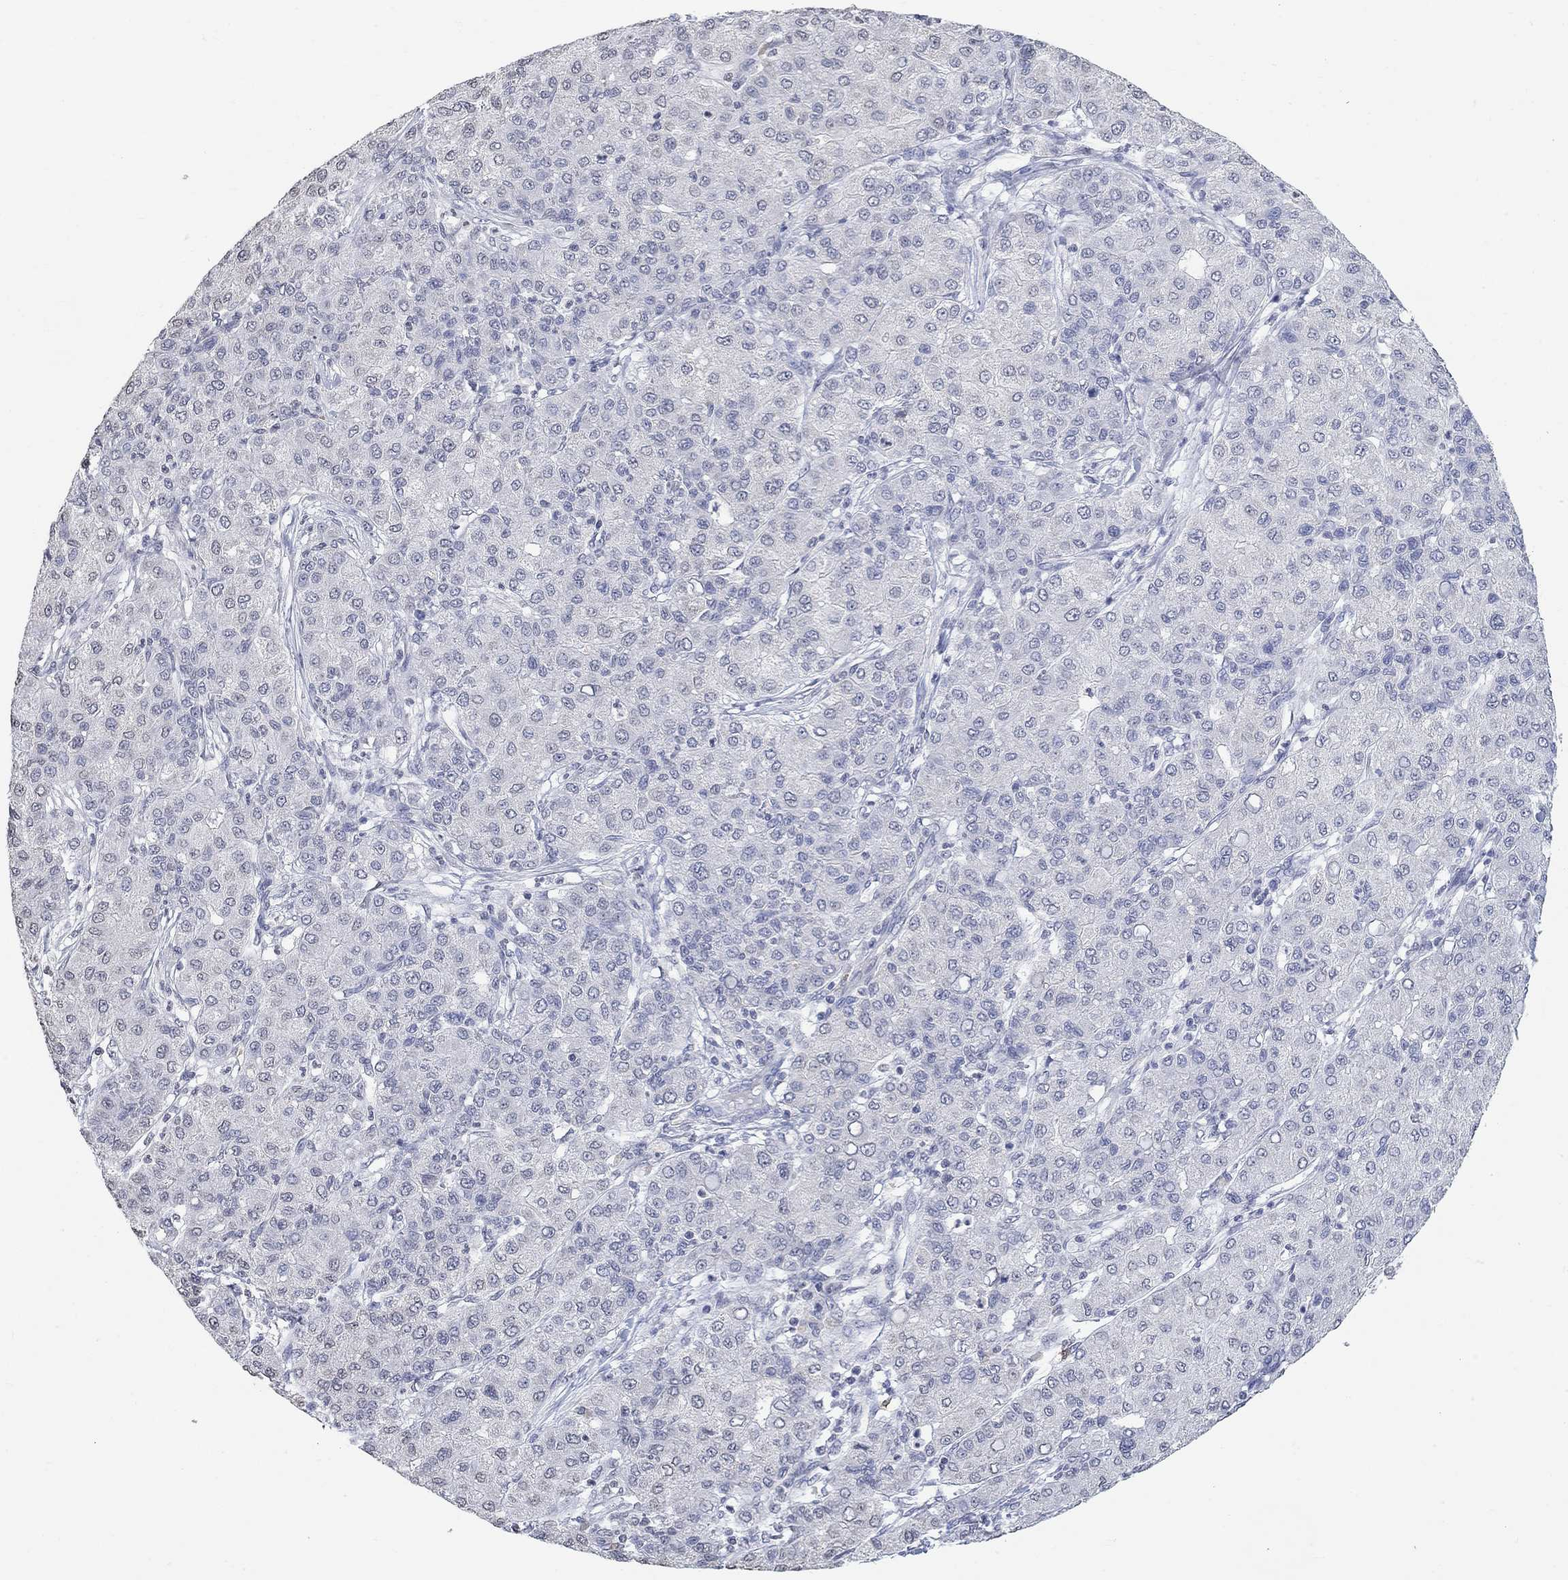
{"staining": {"intensity": "negative", "quantity": "none", "location": "none"}, "tissue": "liver cancer", "cell_type": "Tumor cells", "image_type": "cancer", "snomed": [{"axis": "morphology", "description": "Carcinoma, Hepatocellular, NOS"}, {"axis": "topography", "description": "Liver"}], "caption": "IHC histopathology image of neoplastic tissue: human liver cancer (hepatocellular carcinoma) stained with DAB reveals no significant protein expression in tumor cells.", "gene": "TMEM255A", "patient": {"sex": "male", "age": 65}}